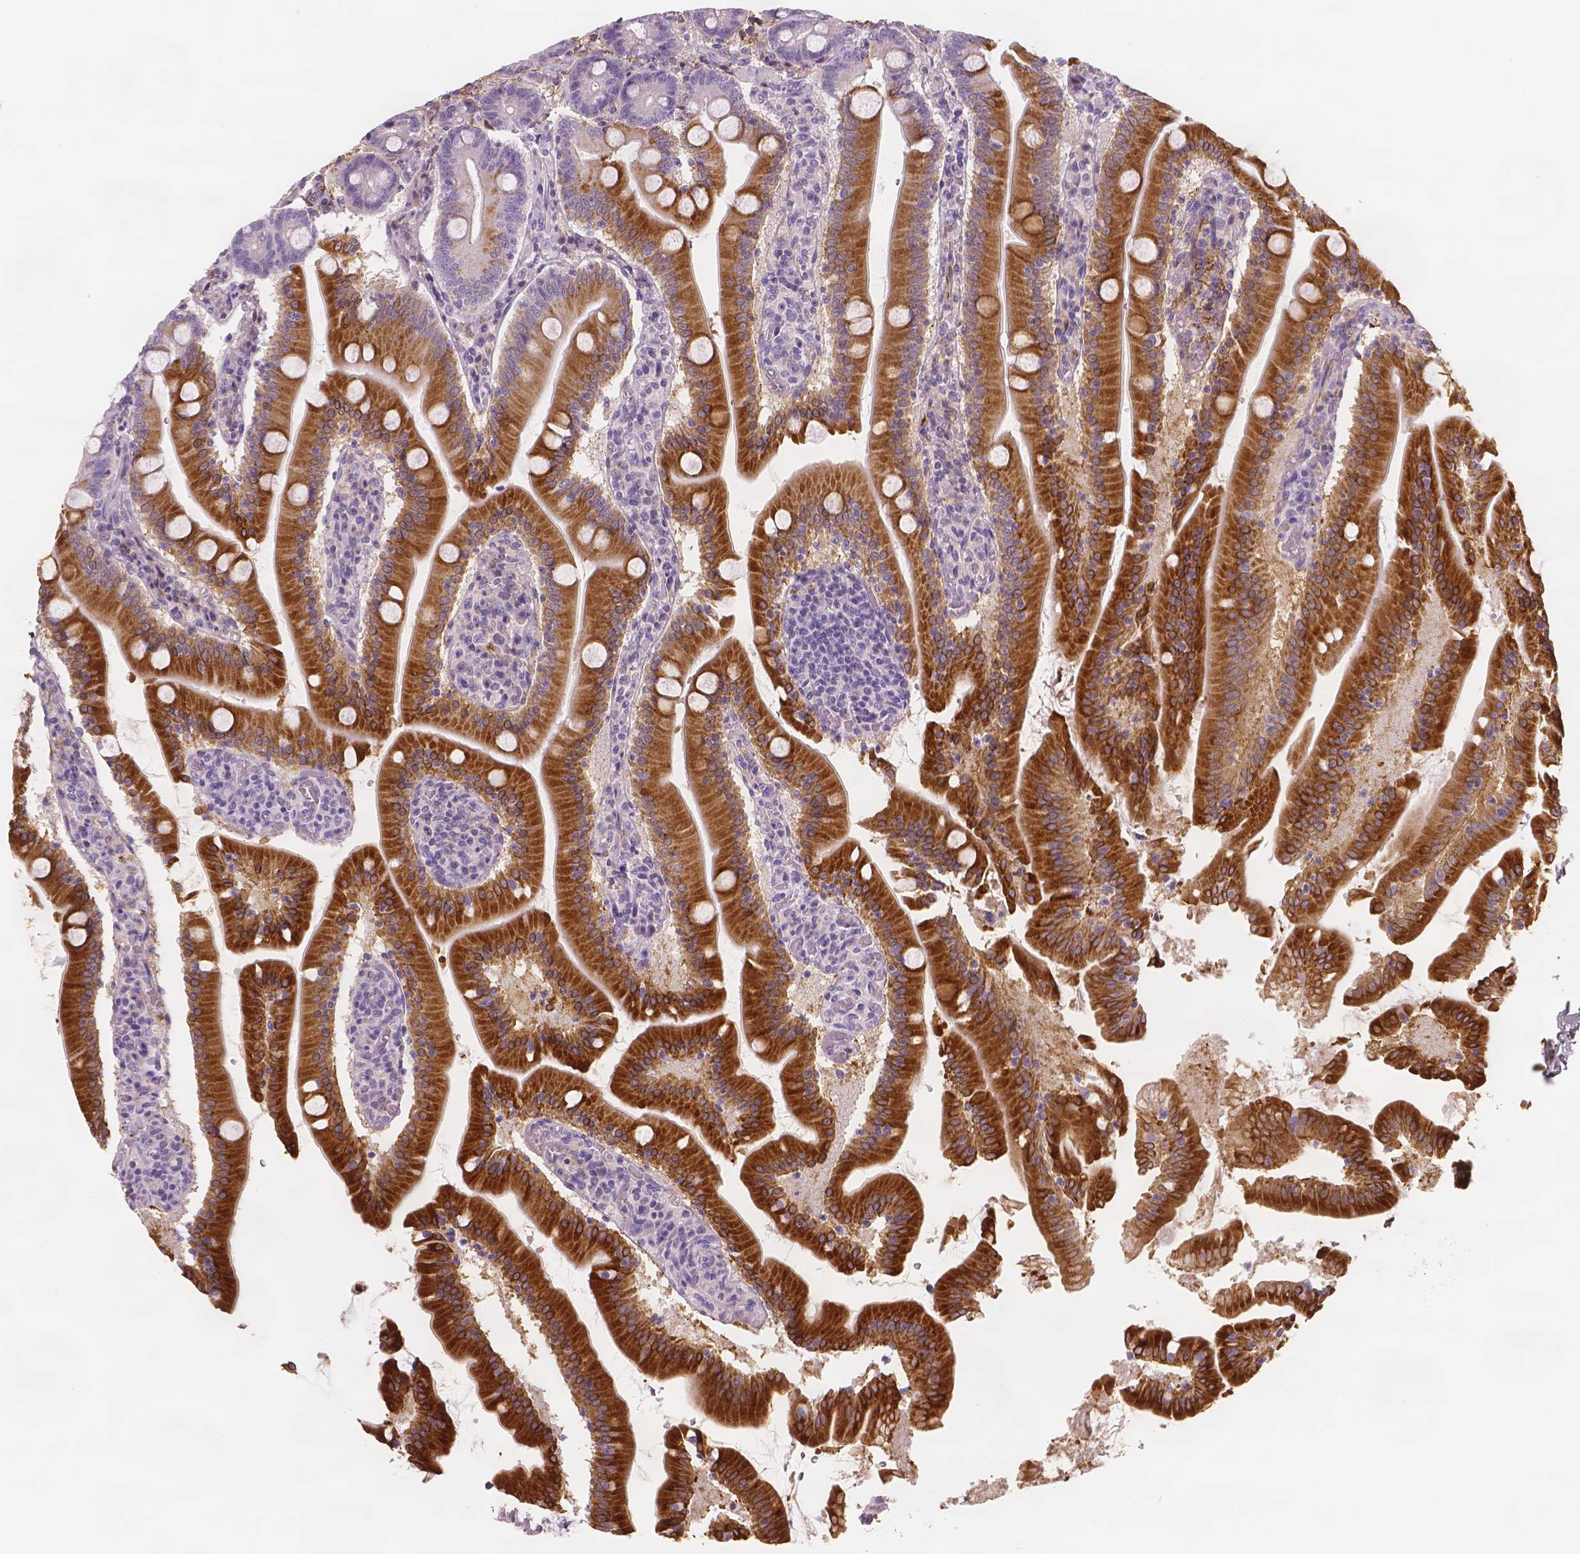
{"staining": {"intensity": "strong", "quantity": "25%-75%", "location": "cytoplasmic/membranous"}, "tissue": "small intestine", "cell_type": "Glandular cells", "image_type": "normal", "snomed": [{"axis": "morphology", "description": "Normal tissue, NOS"}, {"axis": "topography", "description": "Small intestine"}], "caption": "Glandular cells display high levels of strong cytoplasmic/membranous expression in about 25%-75% of cells in normal small intestine. (Stains: DAB (3,3'-diaminobenzidine) in brown, nuclei in blue, Microscopy: brightfield microscopy at high magnification).", "gene": "APOA4", "patient": {"sex": "male", "age": 37}}